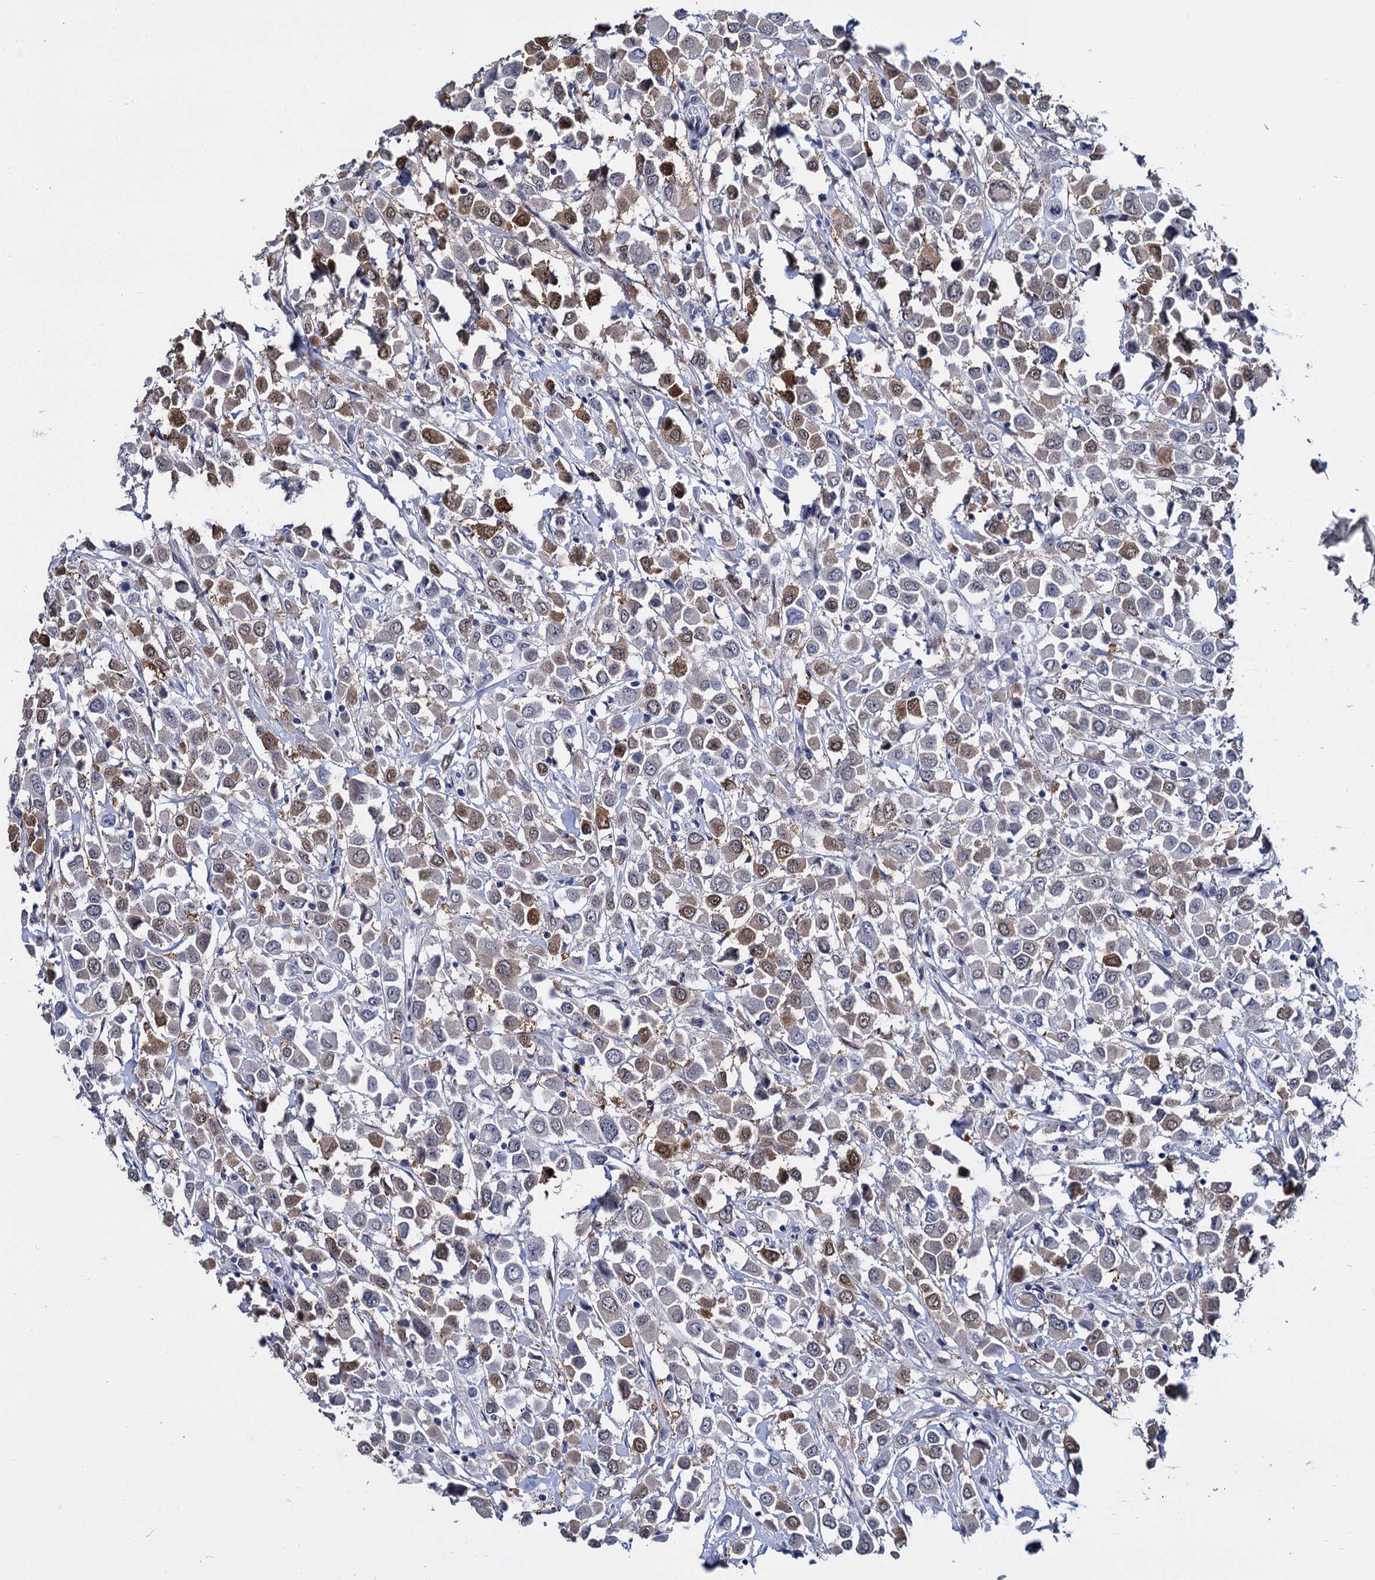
{"staining": {"intensity": "moderate", "quantity": "25%-75%", "location": "cytoplasmic/membranous,nuclear"}, "tissue": "breast cancer", "cell_type": "Tumor cells", "image_type": "cancer", "snomed": [{"axis": "morphology", "description": "Duct carcinoma"}, {"axis": "topography", "description": "Breast"}], "caption": "Immunohistochemistry micrograph of neoplastic tissue: infiltrating ductal carcinoma (breast) stained using IHC displays medium levels of moderate protein expression localized specifically in the cytoplasmic/membranous and nuclear of tumor cells, appearing as a cytoplasmic/membranous and nuclear brown color.", "gene": "MAGEA4", "patient": {"sex": "female", "age": 61}}